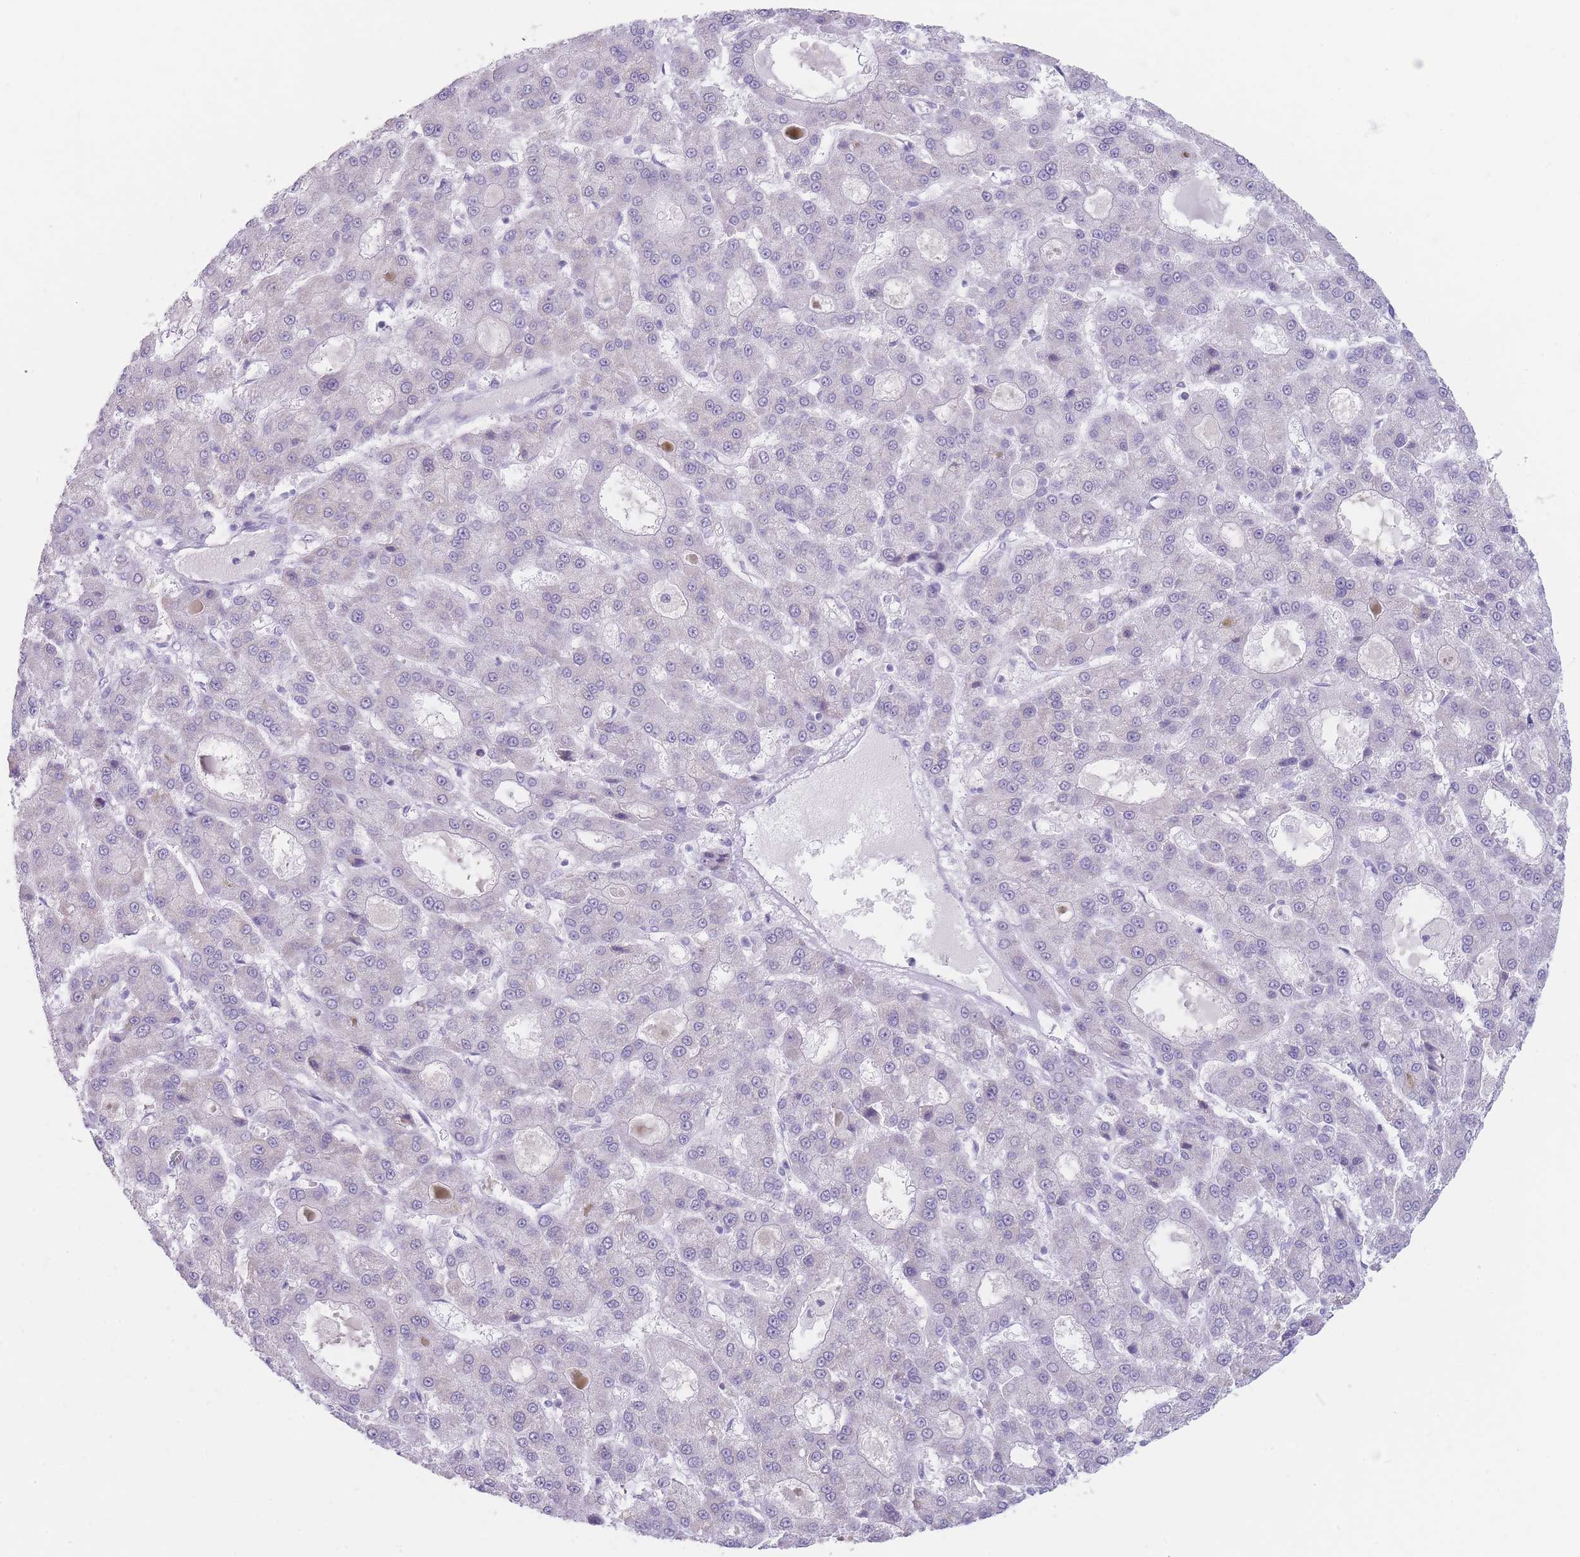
{"staining": {"intensity": "negative", "quantity": "none", "location": "none"}, "tissue": "liver cancer", "cell_type": "Tumor cells", "image_type": "cancer", "snomed": [{"axis": "morphology", "description": "Carcinoma, Hepatocellular, NOS"}, {"axis": "topography", "description": "Liver"}], "caption": "High magnification brightfield microscopy of hepatocellular carcinoma (liver) stained with DAB (3,3'-diaminobenzidine) (brown) and counterstained with hematoxylin (blue): tumor cells show no significant staining.", "gene": "GPR12", "patient": {"sex": "male", "age": 70}}